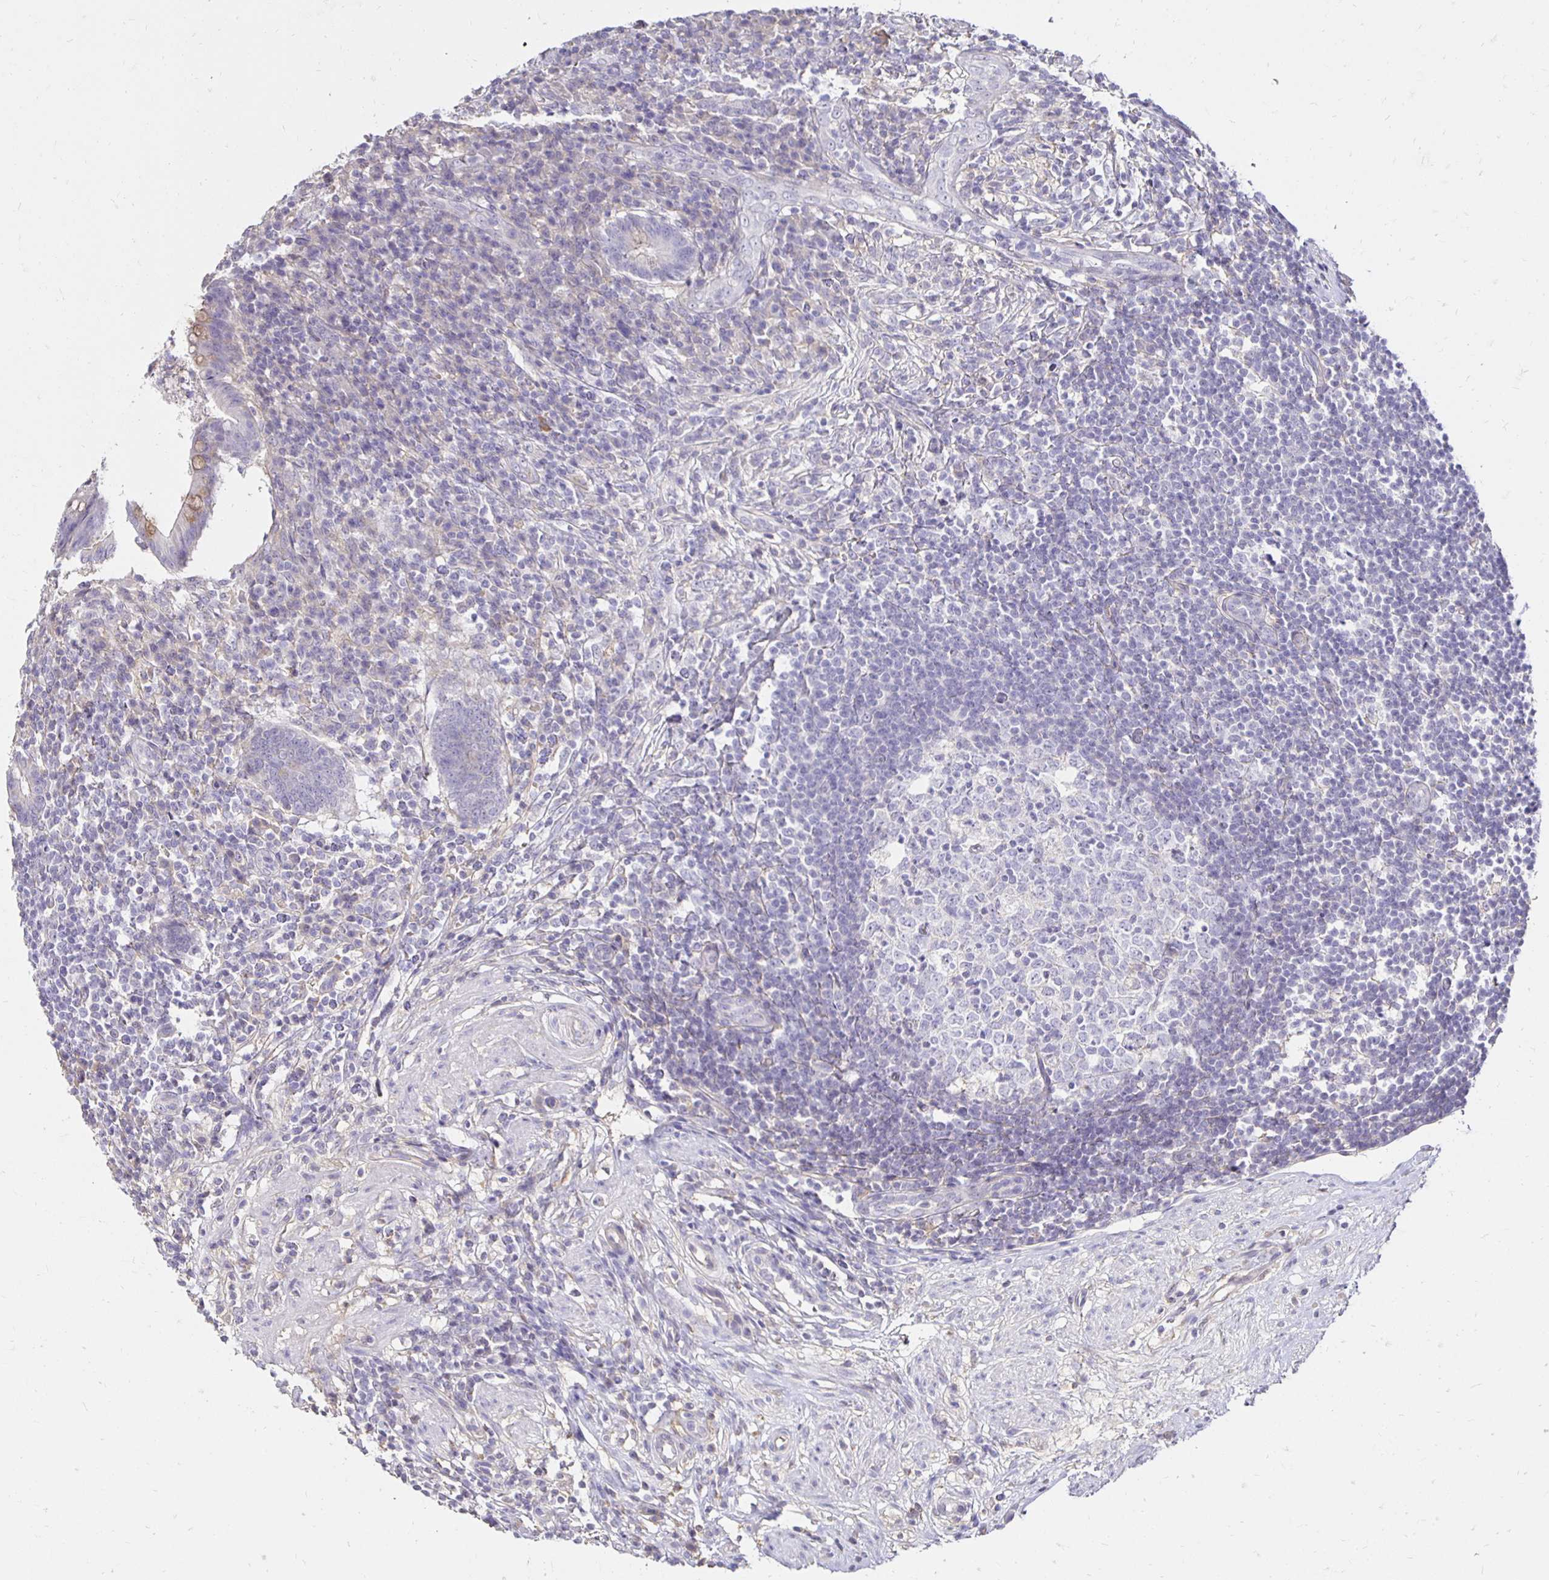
{"staining": {"intensity": "moderate", "quantity": "<25%", "location": "cytoplasmic/membranous"}, "tissue": "appendix", "cell_type": "Glandular cells", "image_type": "normal", "snomed": [{"axis": "morphology", "description": "Normal tissue, NOS"}, {"axis": "topography", "description": "Appendix"}], "caption": "Normal appendix demonstrates moderate cytoplasmic/membranous expression in about <25% of glandular cells, visualized by immunohistochemistry.", "gene": "PNPLA3", "patient": {"sex": "female", "age": 56}}